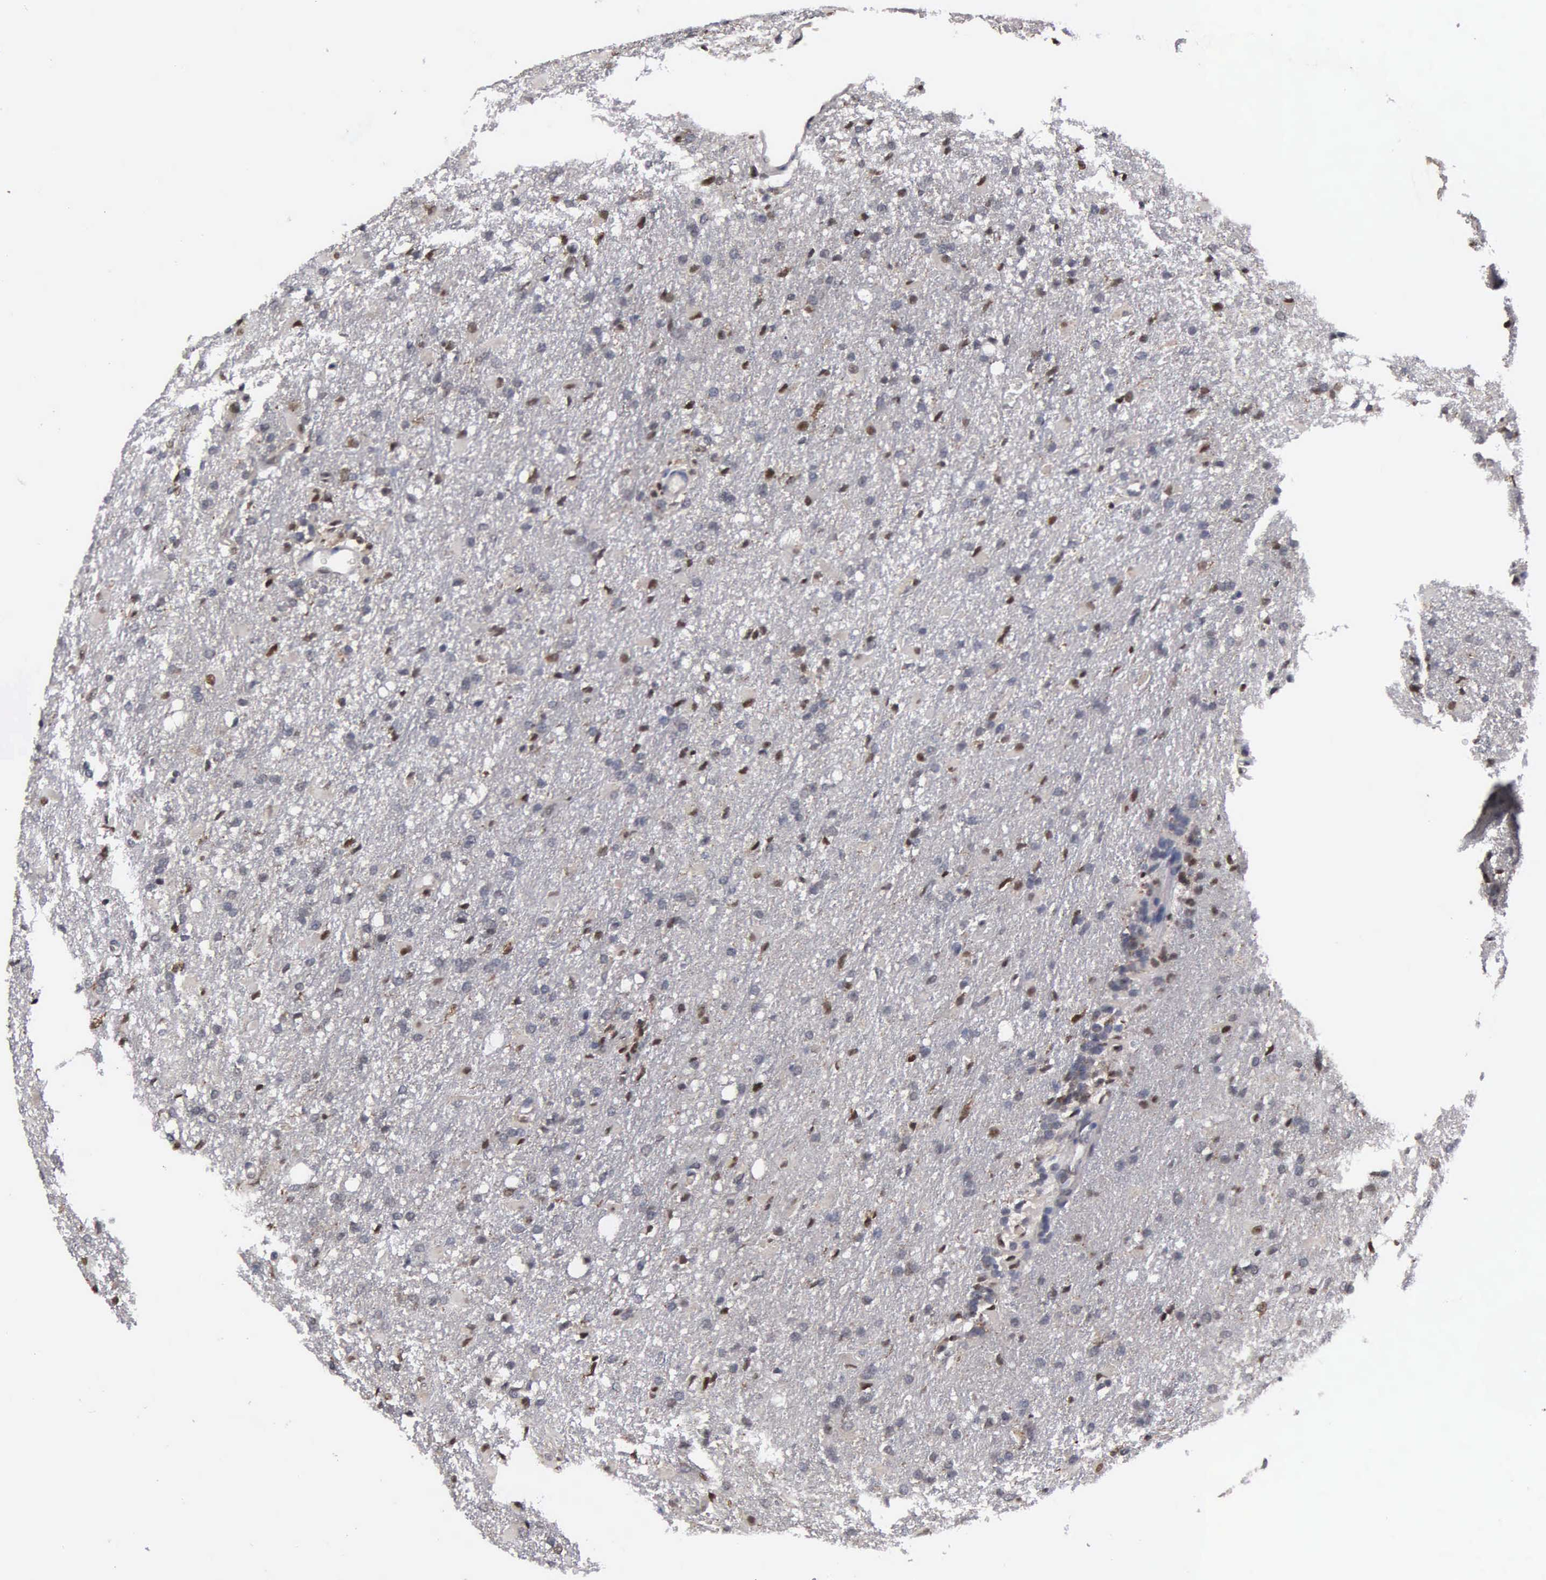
{"staining": {"intensity": "moderate", "quantity": "25%-75%", "location": "nuclear"}, "tissue": "glioma", "cell_type": "Tumor cells", "image_type": "cancer", "snomed": [{"axis": "morphology", "description": "Glioma, malignant, High grade"}, {"axis": "topography", "description": "Brain"}], "caption": "A histopathology image showing moderate nuclear staining in about 25%-75% of tumor cells in malignant glioma (high-grade), as visualized by brown immunohistochemical staining.", "gene": "ZBTB33", "patient": {"sex": "male", "age": 68}}